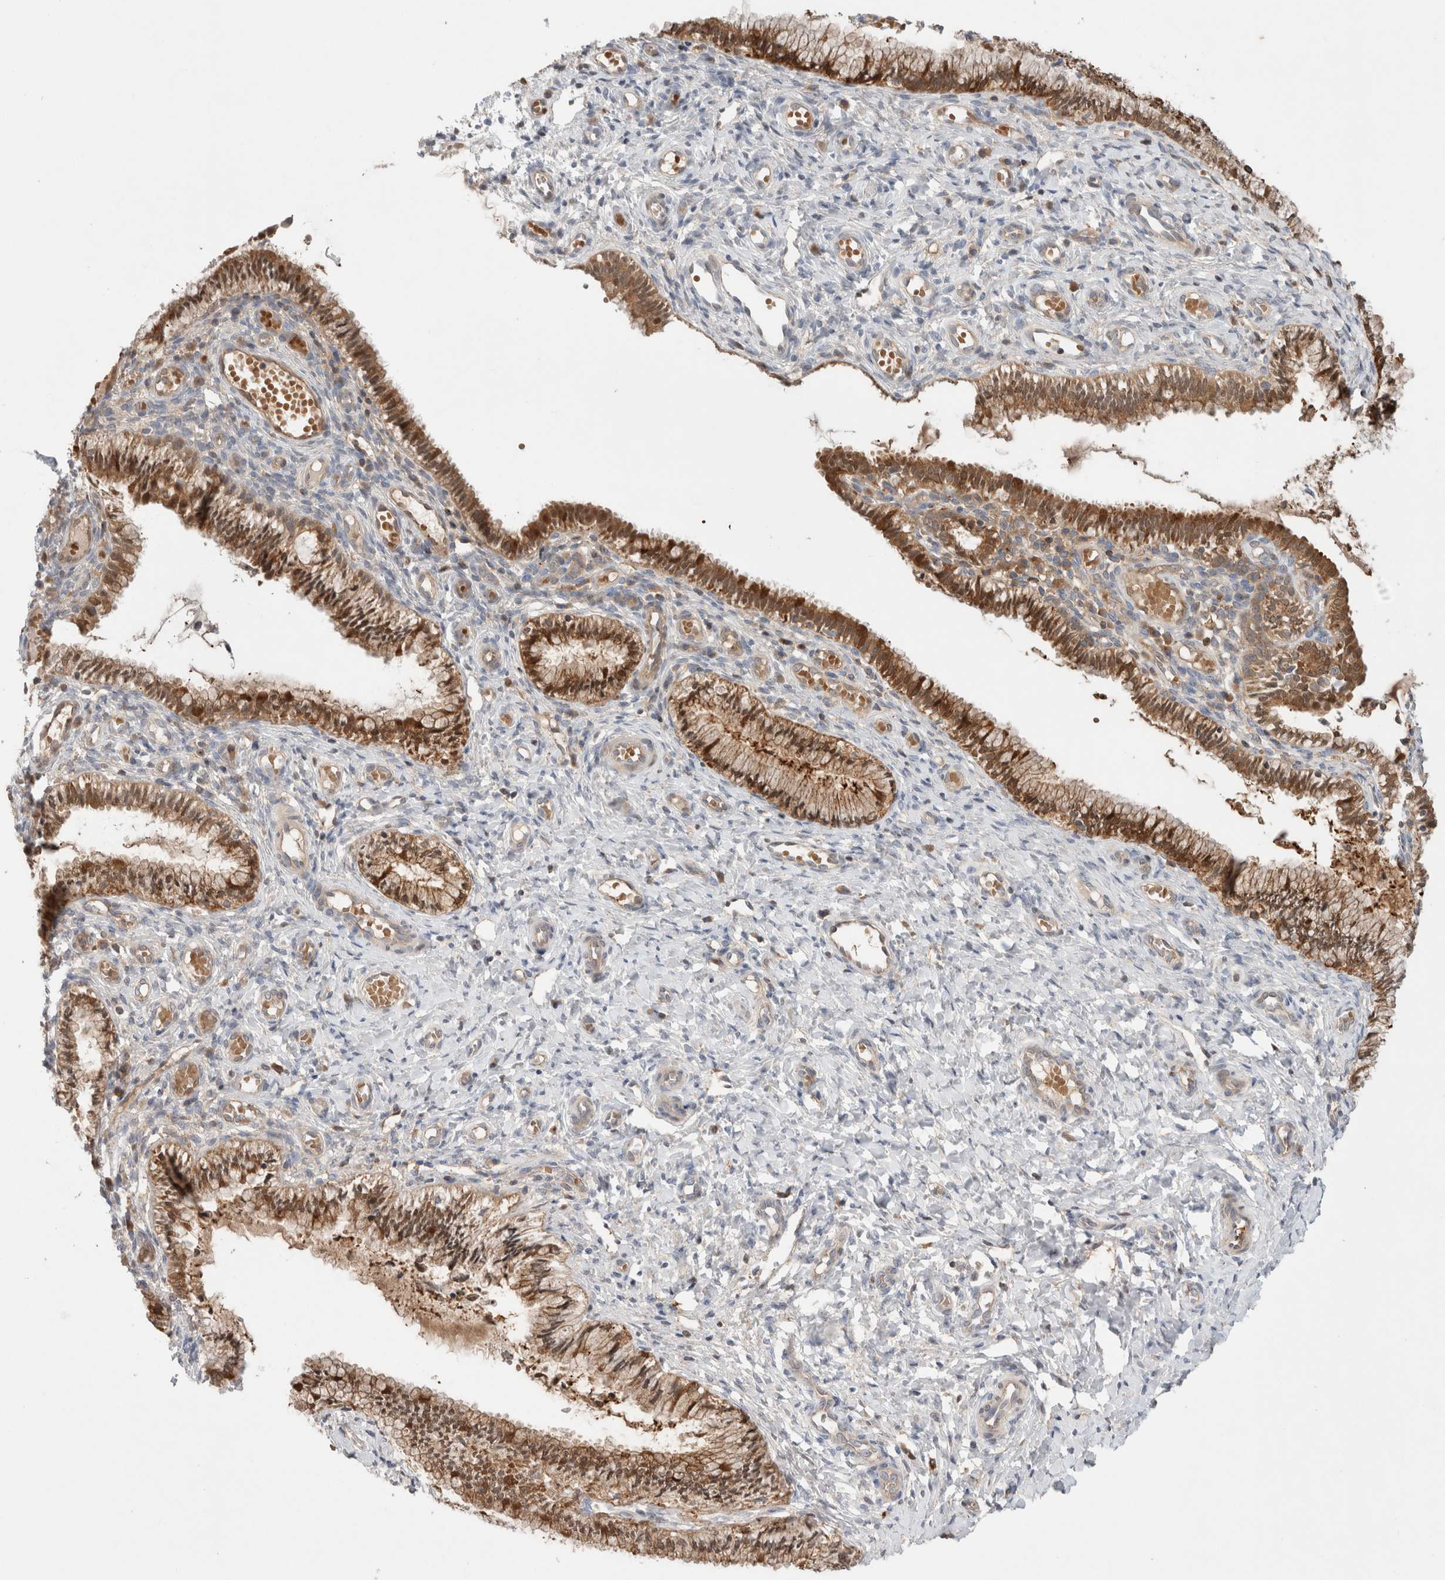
{"staining": {"intensity": "strong", "quantity": "25%-75%", "location": "cytoplasmic/membranous"}, "tissue": "cervix", "cell_type": "Glandular cells", "image_type": "normal", "snomed": [{"axis": "morphology", "description": "Normal tissue, NOS"}, {"axis": "topography", "description": "Cervix"}], "caption": "Immunohistochemistry histopathology image of normal human cervix stained for a protein (brown), which shows high levels of strong cytoplasmic/membranous expression in about 25%-75% of glandular cells.", "gene": "KLHL14", "patient": {"sex": "female", "age": 27}}